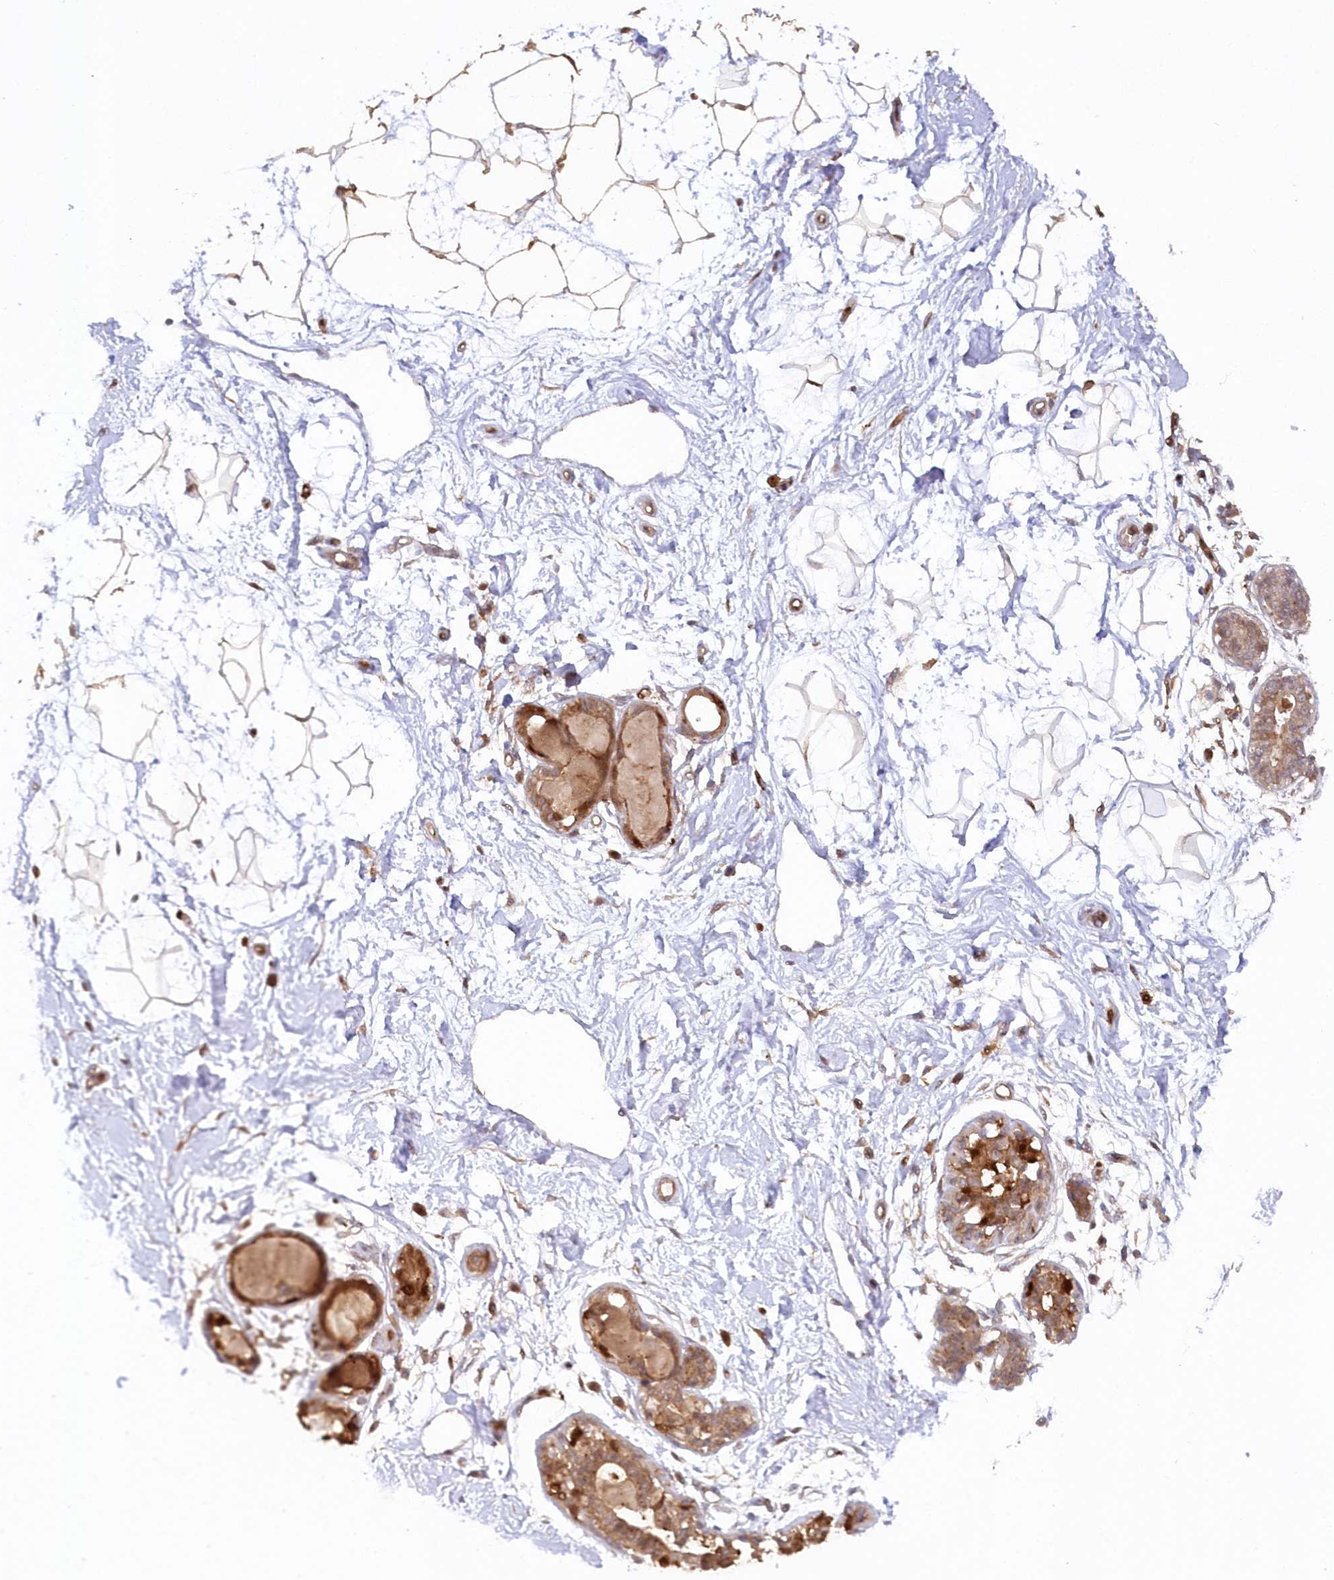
{"staining": {"intensity": "moderate", "quantity": ">75%", "location": "cytoplasmic/membranous"}, "tissue": "breast", "cell_type": "Adipocytes", "image_type": "normal", "snomed": [{"axis": "morphology", "description": "Normal tissue, NOS"}, {"axis": "topography", "description": "Breast"}], "caption": "Immunohistochemistry (IHC) of unremarkable breast exhibits medium levels of moderate cytoplasmic/membranous staining in approximately >75% of adipocytes. (Stains: DAB (3,3'-diaminobenzidine) in brown, nuclei in blue, Microscopy: brightfield microscopy at high magnification).", "gene": "GBE1", "patient": {"sex": "female", "age": 45}}